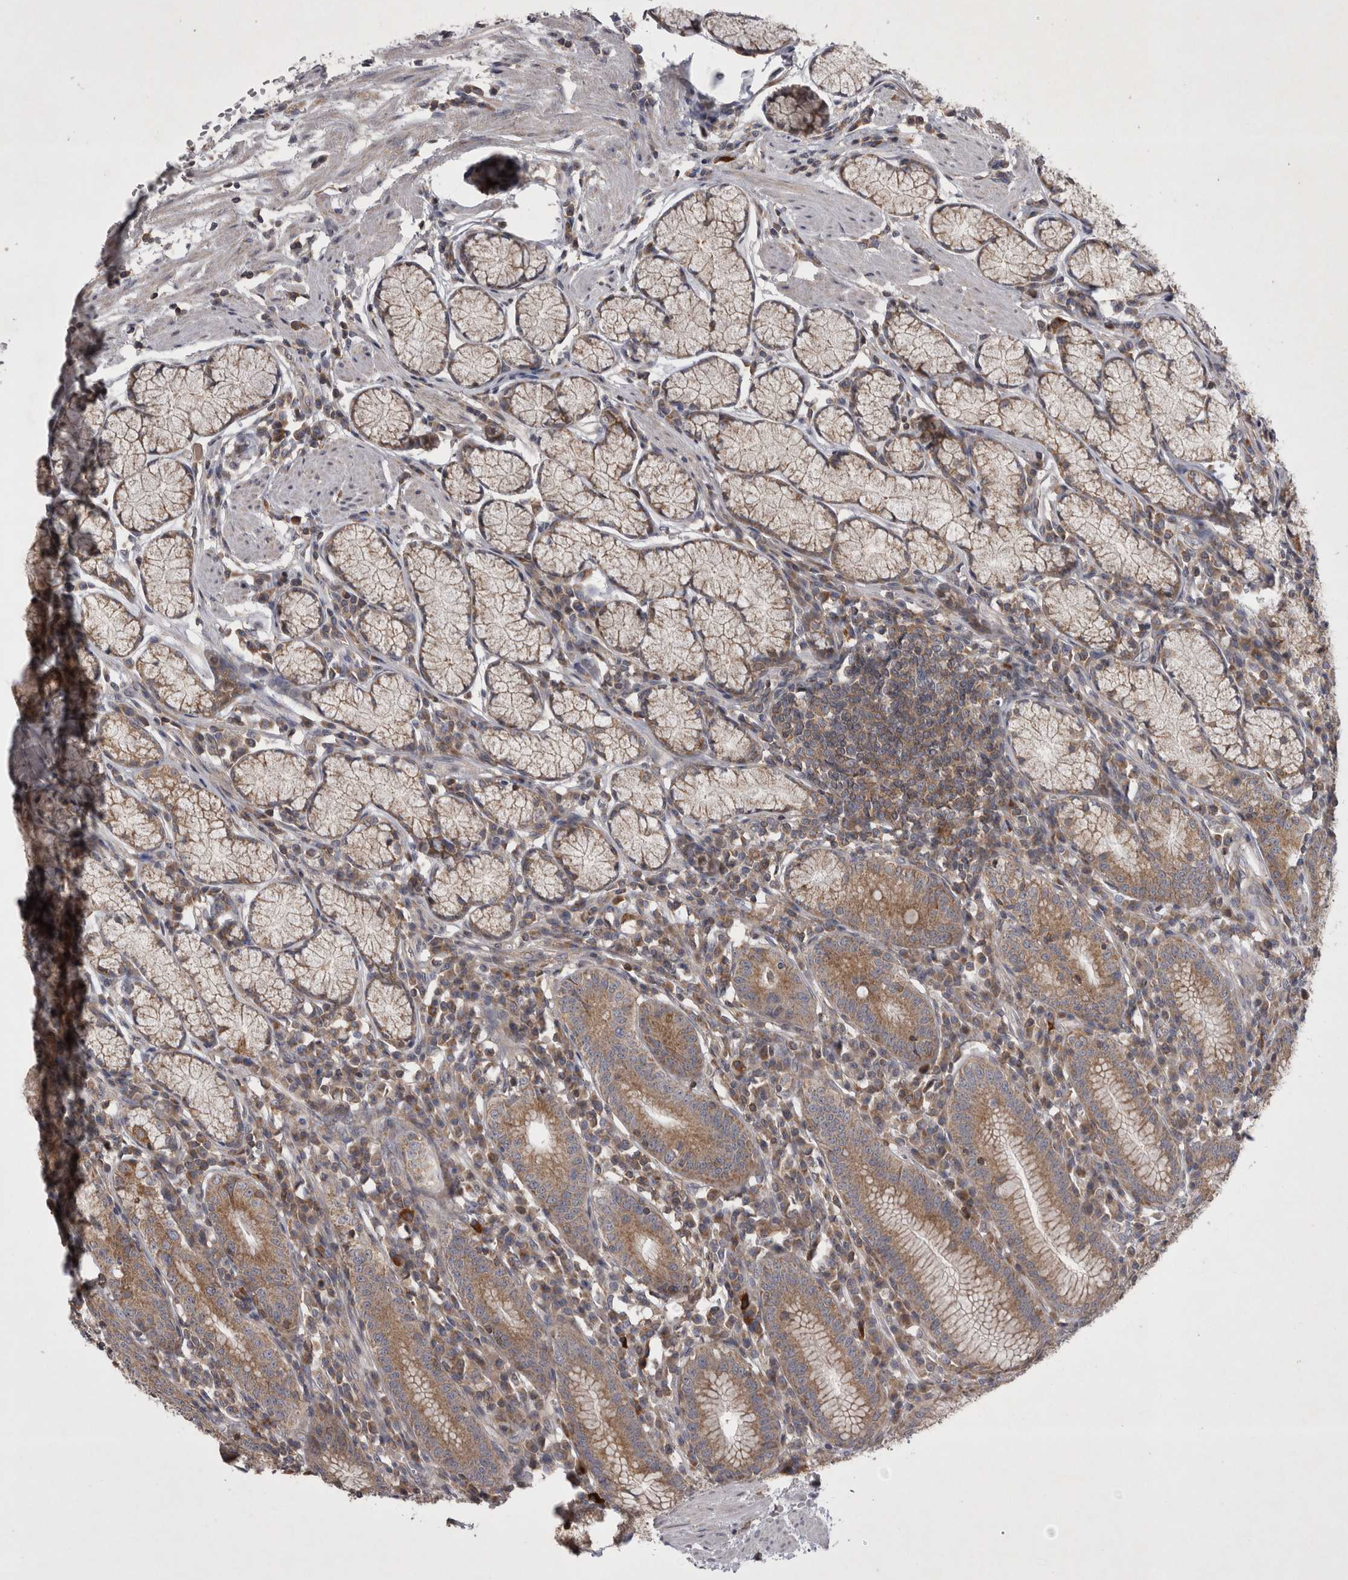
{"staining": {"intensity": "moderate", "quantity": ">75%", "location": "cytoplasmic/membranous"}, "tissue": "stomach", "cell_type": "Glandular cells", "image_type": "normal", "snomed": [{"axis": "morphology", "description": "Normal tissue, NOS"}, {"axis": "topography", "description": "Stomach"}], "caption": "Moderate cytoplasmic/membranous protein positivity is appreciated in about >75% of glandular cells in stomach. Nuclei are stained in blue.", "gene": "TSPOAP1", "patient": {"sex": "male", "age": 55}}